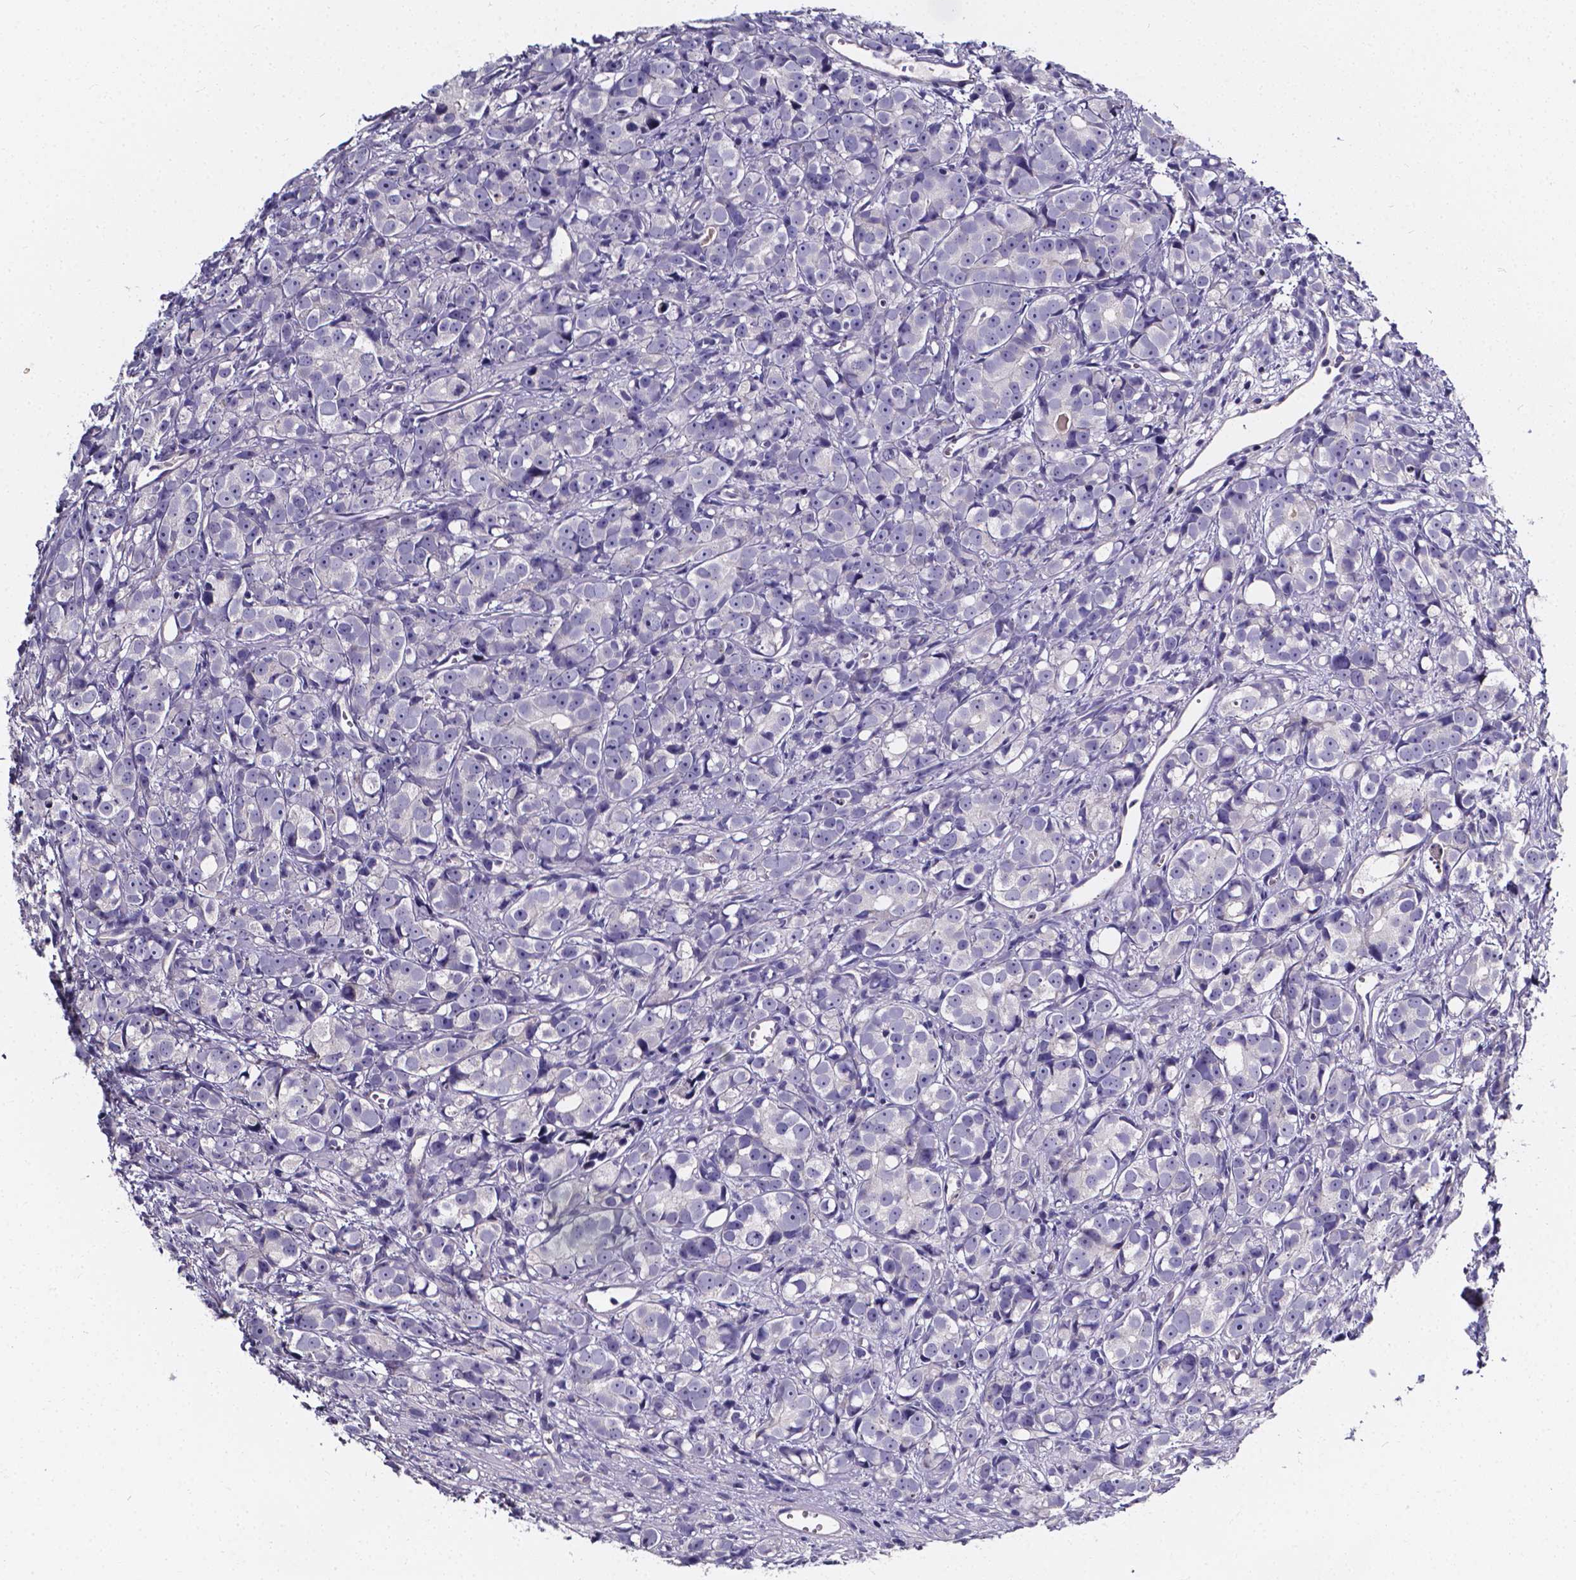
{"staining": {"intensity": "negative", "quantity": "none", "location": "none"}, "tissue": "prostate cancer", "cell_type": "Tumor cells", "image_type": "cancer", "snomed": [{"axis": "morphology", "description": "Adenocarcinoma, High grade"}, {"axis": "topography", "description": "Prostate"}], "caption": "This photomicrograph is of prostate cancer stained with immunohistochemistry (IHC) to label a protein in brown with the nuclei are counter-stained blue. There is no positivity in tumor cells. (DAB (3,3'-diaminobenzidine) immunohistochemistry visualized using brightfield microscopy, high magnification).", "gene": "CACNG8", "patient": {"sex": "male", "age": 77}}